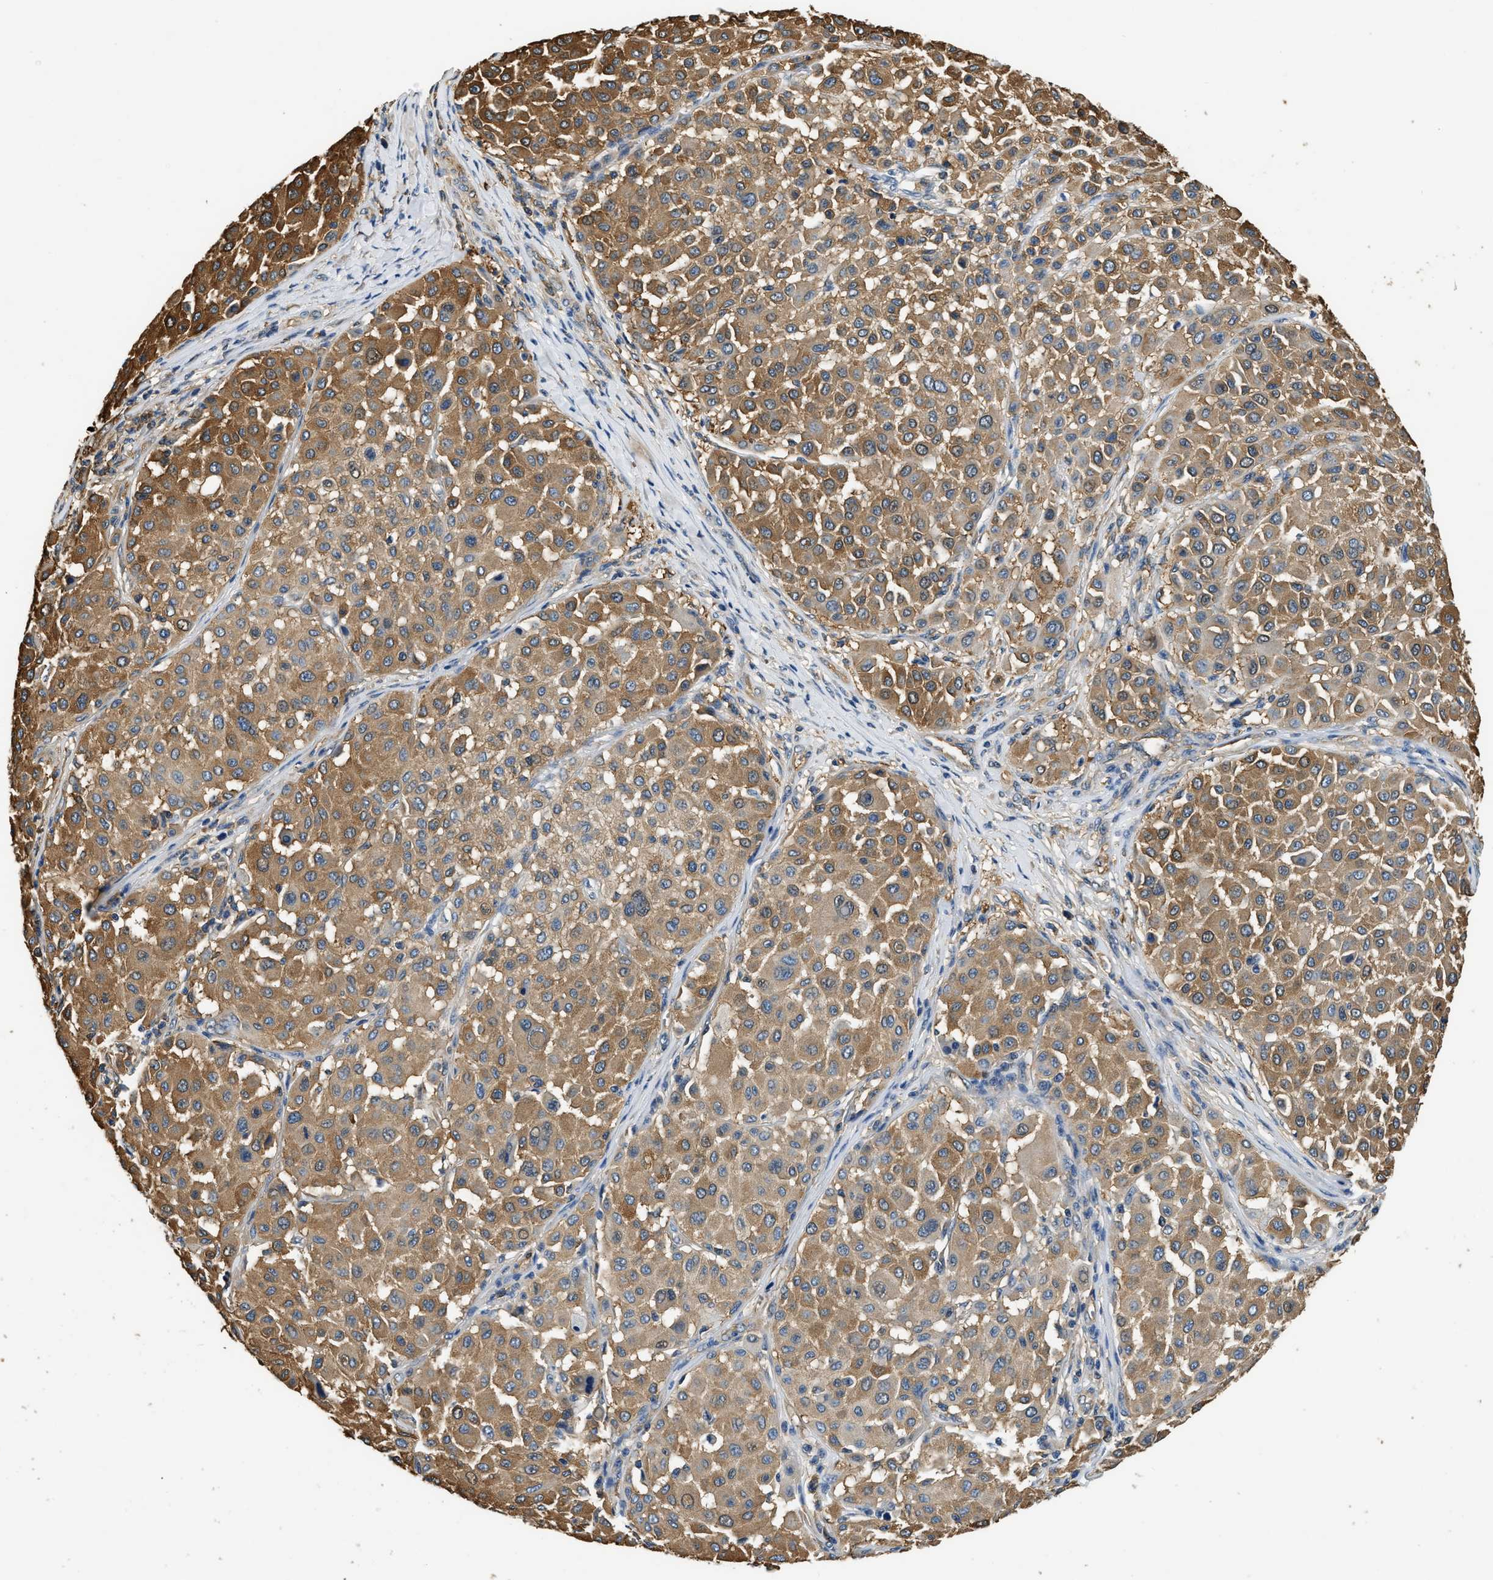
{"staining": {"intensity": "moderate", "quantity": ">75%", "location": "cytoplasmic/membranous"}, "tissue": "melanoma", "cell_type": "Tumor cells", "image_type": "cancer", "snomed": [{"axis": "morphology", "description": "Malignant melanoma, Metastatic site"}, {"axis": "topography", "description": "Soft tissue"}], "caption": "IHC staining of malignant melanoma (metastatic site), which demonstrates medium levels of moderate cytoplasmic/membranous expression in about >75% of tumor cells indicating moderate cytoplasmic/membranous protein staining. The staining was performed using DAB (brown) for protein detection and nuclei were counterstained in hematoxylin (blue).", "gene": "PPP2R1B", "patient": {"sex": "male", "age": 41}}